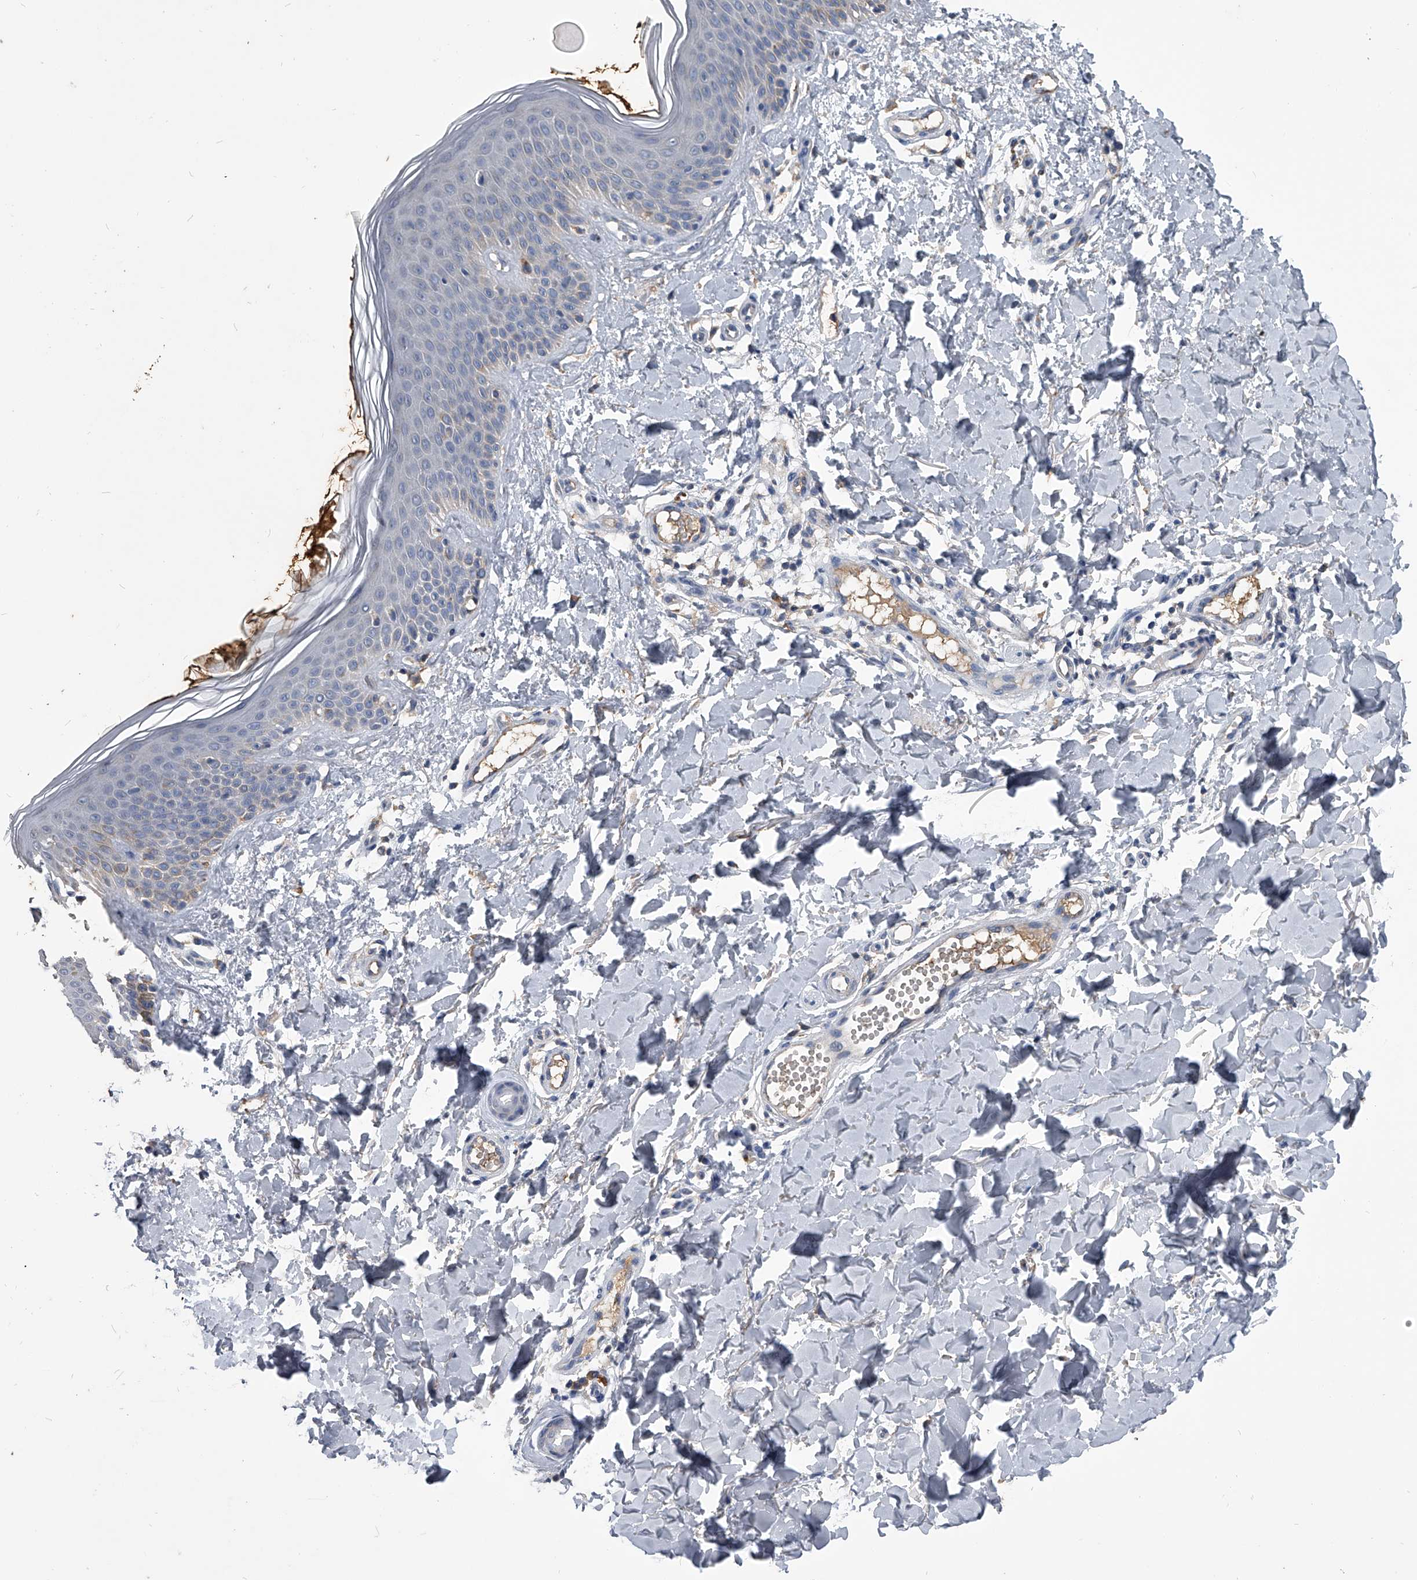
{"staining": {"intensity": "weak", "quantity": ">75%", "location": "cytoplasmic/membranous"}, "tissue": "skin", "cell_type": "Fibroblasts", "image_type": "normal", "snomed": [{"axis": "morphology", "description": "Normal tissue, NOS"}, {"axis": "topography", "description": "Skin"}], "caption": "Fibroblasts reveal low levels of weak cytoplasmic/membranous positivity in about >75% of cells in normal human skin. The staining is performed using DAB (3,3'-diaminobenzidine) brown chromogen to label protein expression. The nuclei are counter-stained blue using hematoxylin.", "gene": "OAT", "patient": {"sex": "male", "age": 37}}